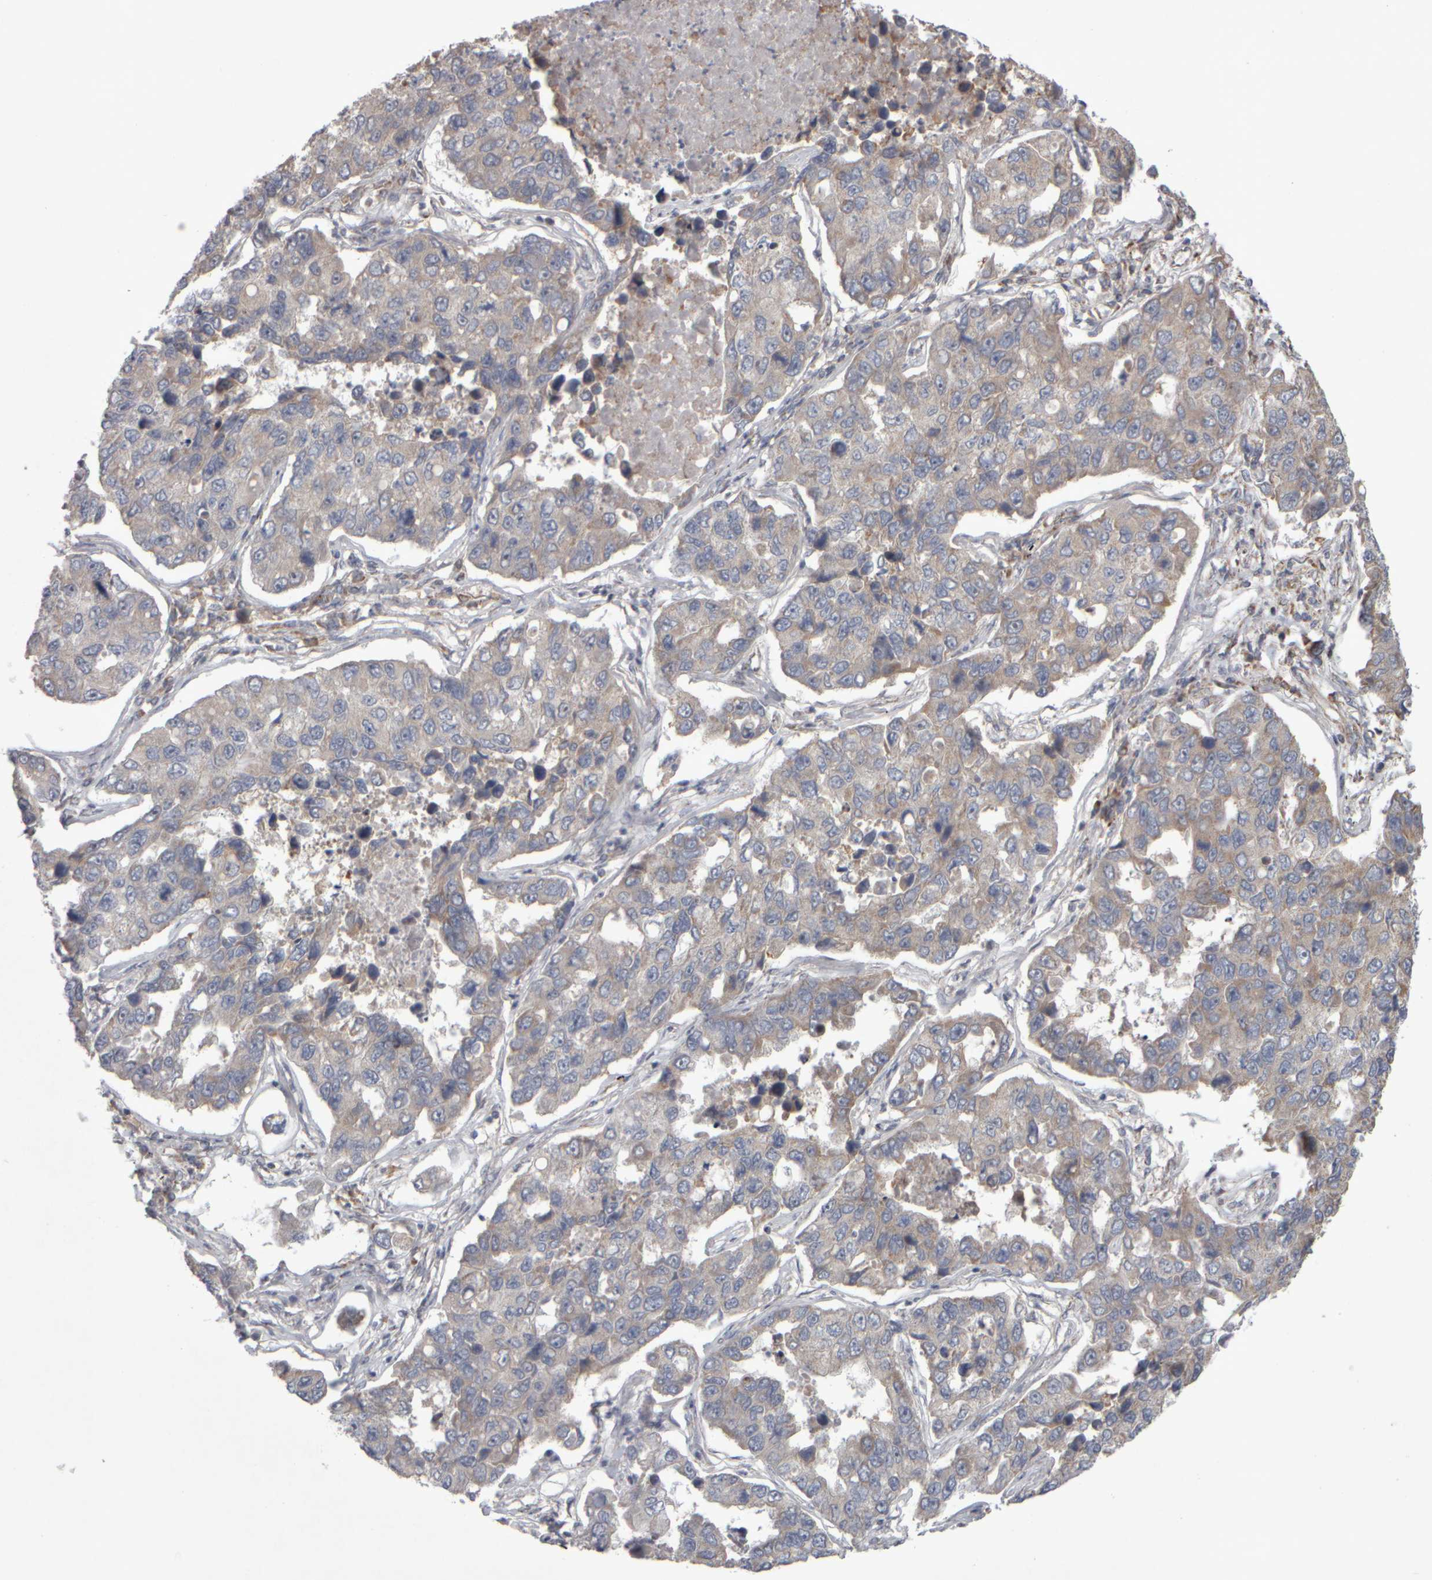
{"staining": {"intensity": "weak", "quantity": "25%-75%", "location": "cytoplasmic/membranous"}, "tissue": "lung cancer", "cell_type": "Tumor cells", "image_type": "cancer", "snomed": [{"axis": "morphology", "description": "Adenocarcinoma, NOS"}, {"axis": "topography", "description": "Lung"}], "caption": "IHC (DAB) staining of human lung cancer demonstrates weak cytoplasmic/membranous protein positivity in approximately 25%-75% of tumor cells.", "gene": "SCO1", "patient": {"sex": "male", "age": 64}}